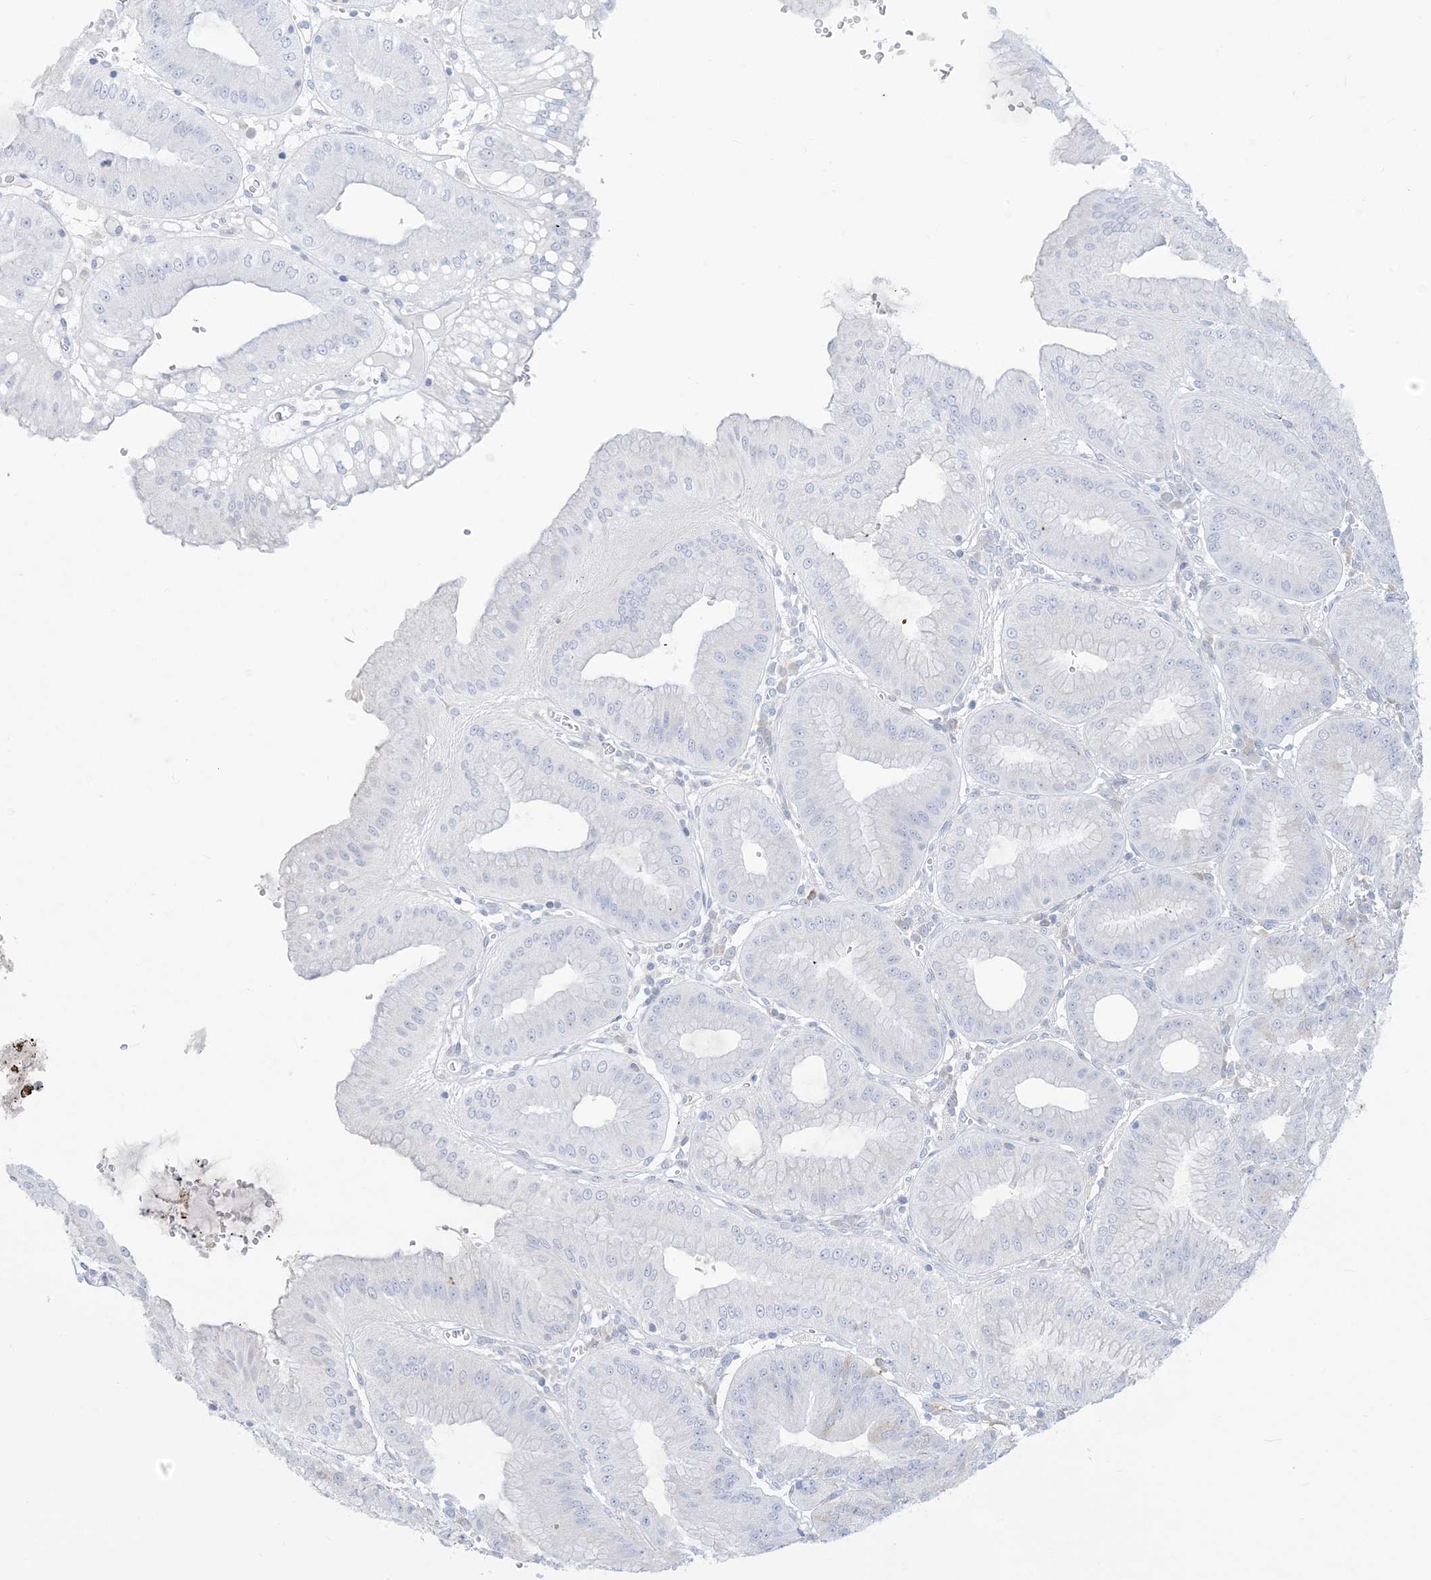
{"staining": {"intensity": "moderate", "quantity": "<25%", "location": "cytoplasmic/membranous"}, "tissue": "stomach", "cell_type": "Glandular cells", "image_type": "normal", "snomed": [{"axis": "morphology", "description": "Normal tissue, NOS"}, {"axis": "topography", "description": "Stomach, lower"}], "caption": "Protein analysis of normal stomach reveals moderate cytoplasmic/membranous expression in approximately <25% of glandular cells.", "gene": "AOC1", "patient": {"sex": "male", "age": 71}}